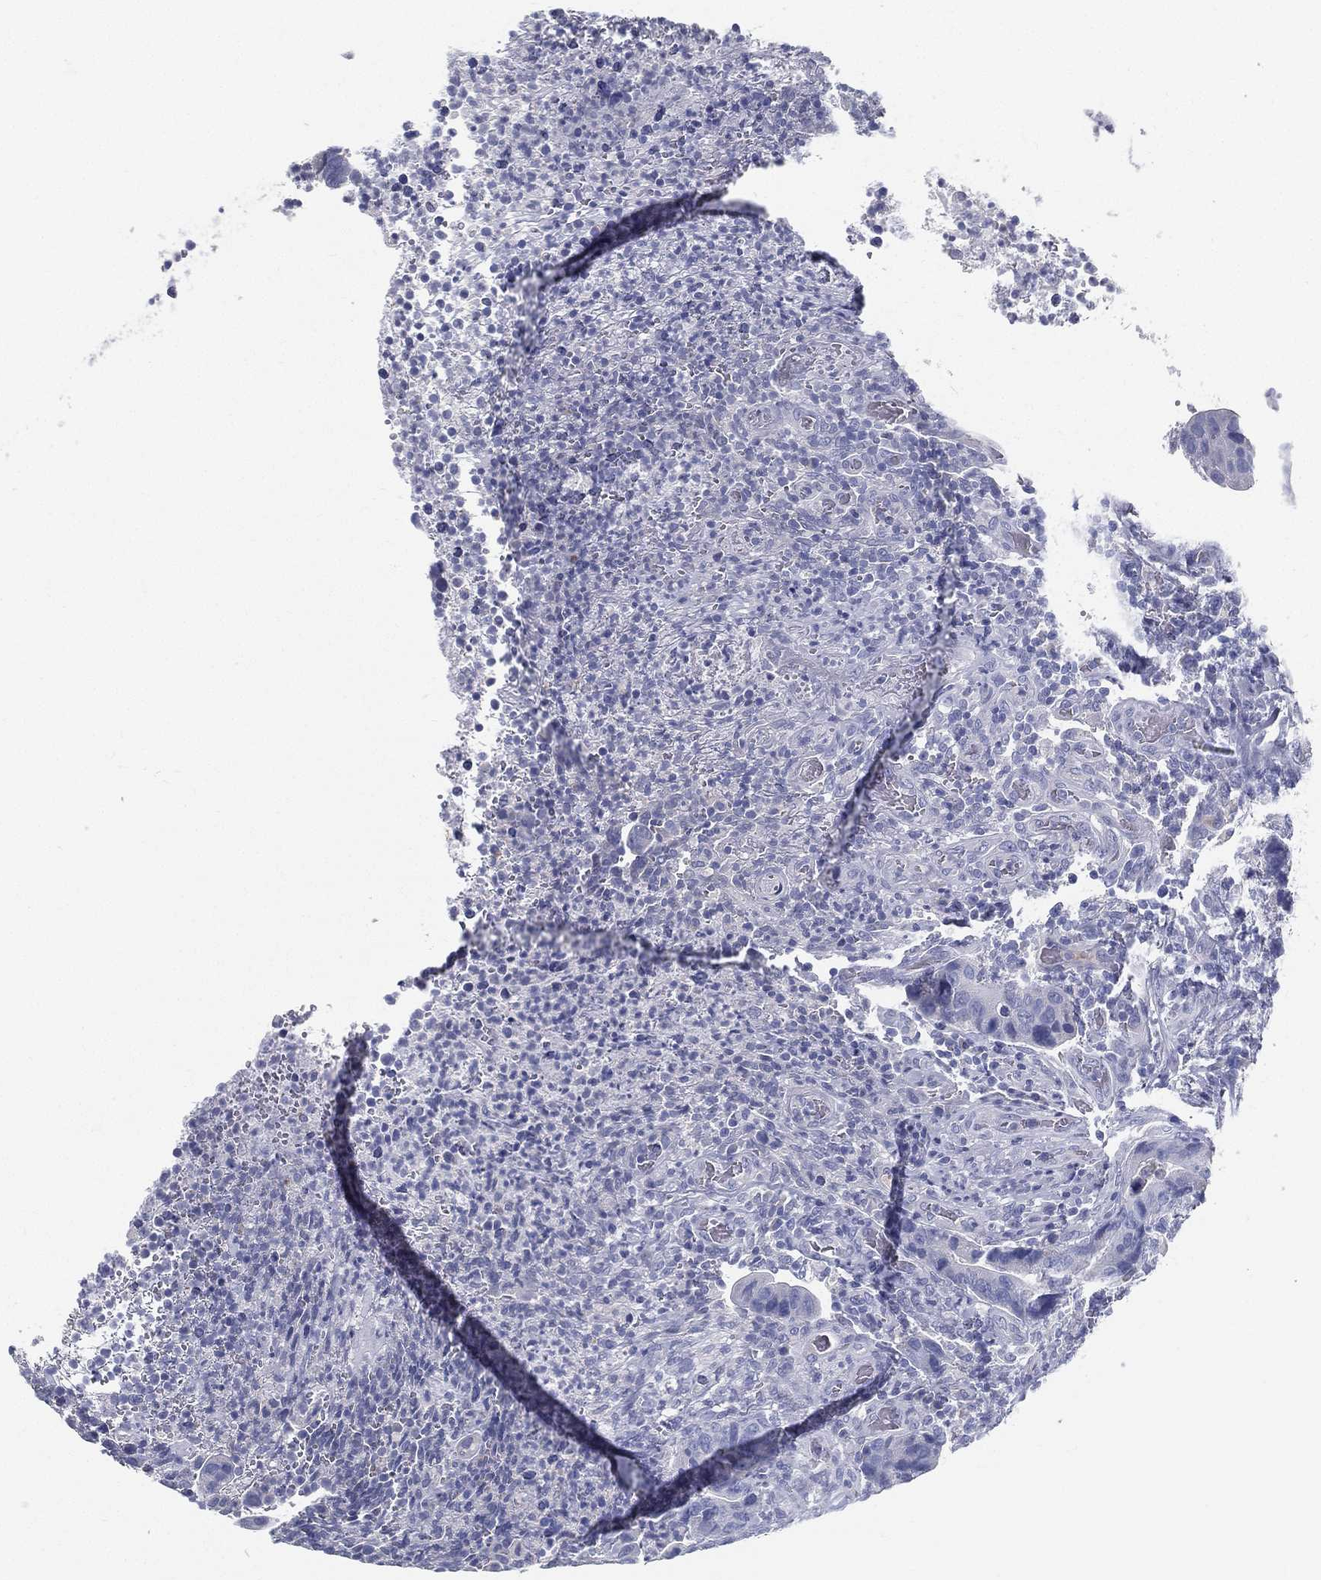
{"staining": {"intensity": "negative", "quantity": "none", "location": "none"}, "tissue": "colorectal cancer", "cell_type": "Tumor cells", "image_type": "cancer", "snomed": [{"axis": "morphology", "description": "Adenocarcinoma, NOS"}, {"axis": "topography", "description": "Colon"}], "caption": "Immunohistochemistry (IHC) photomicrograph of human colorectal adenocarcinoma stained for a protein (brown), which demonstrates no expression in tumor cells. (Stains: DAB IHC with hematoxylin counter stain, Microscopy: brightfield microscopy at high magnification).", "gene": "STS", "patient": {"sex": "female", "age": 56}}